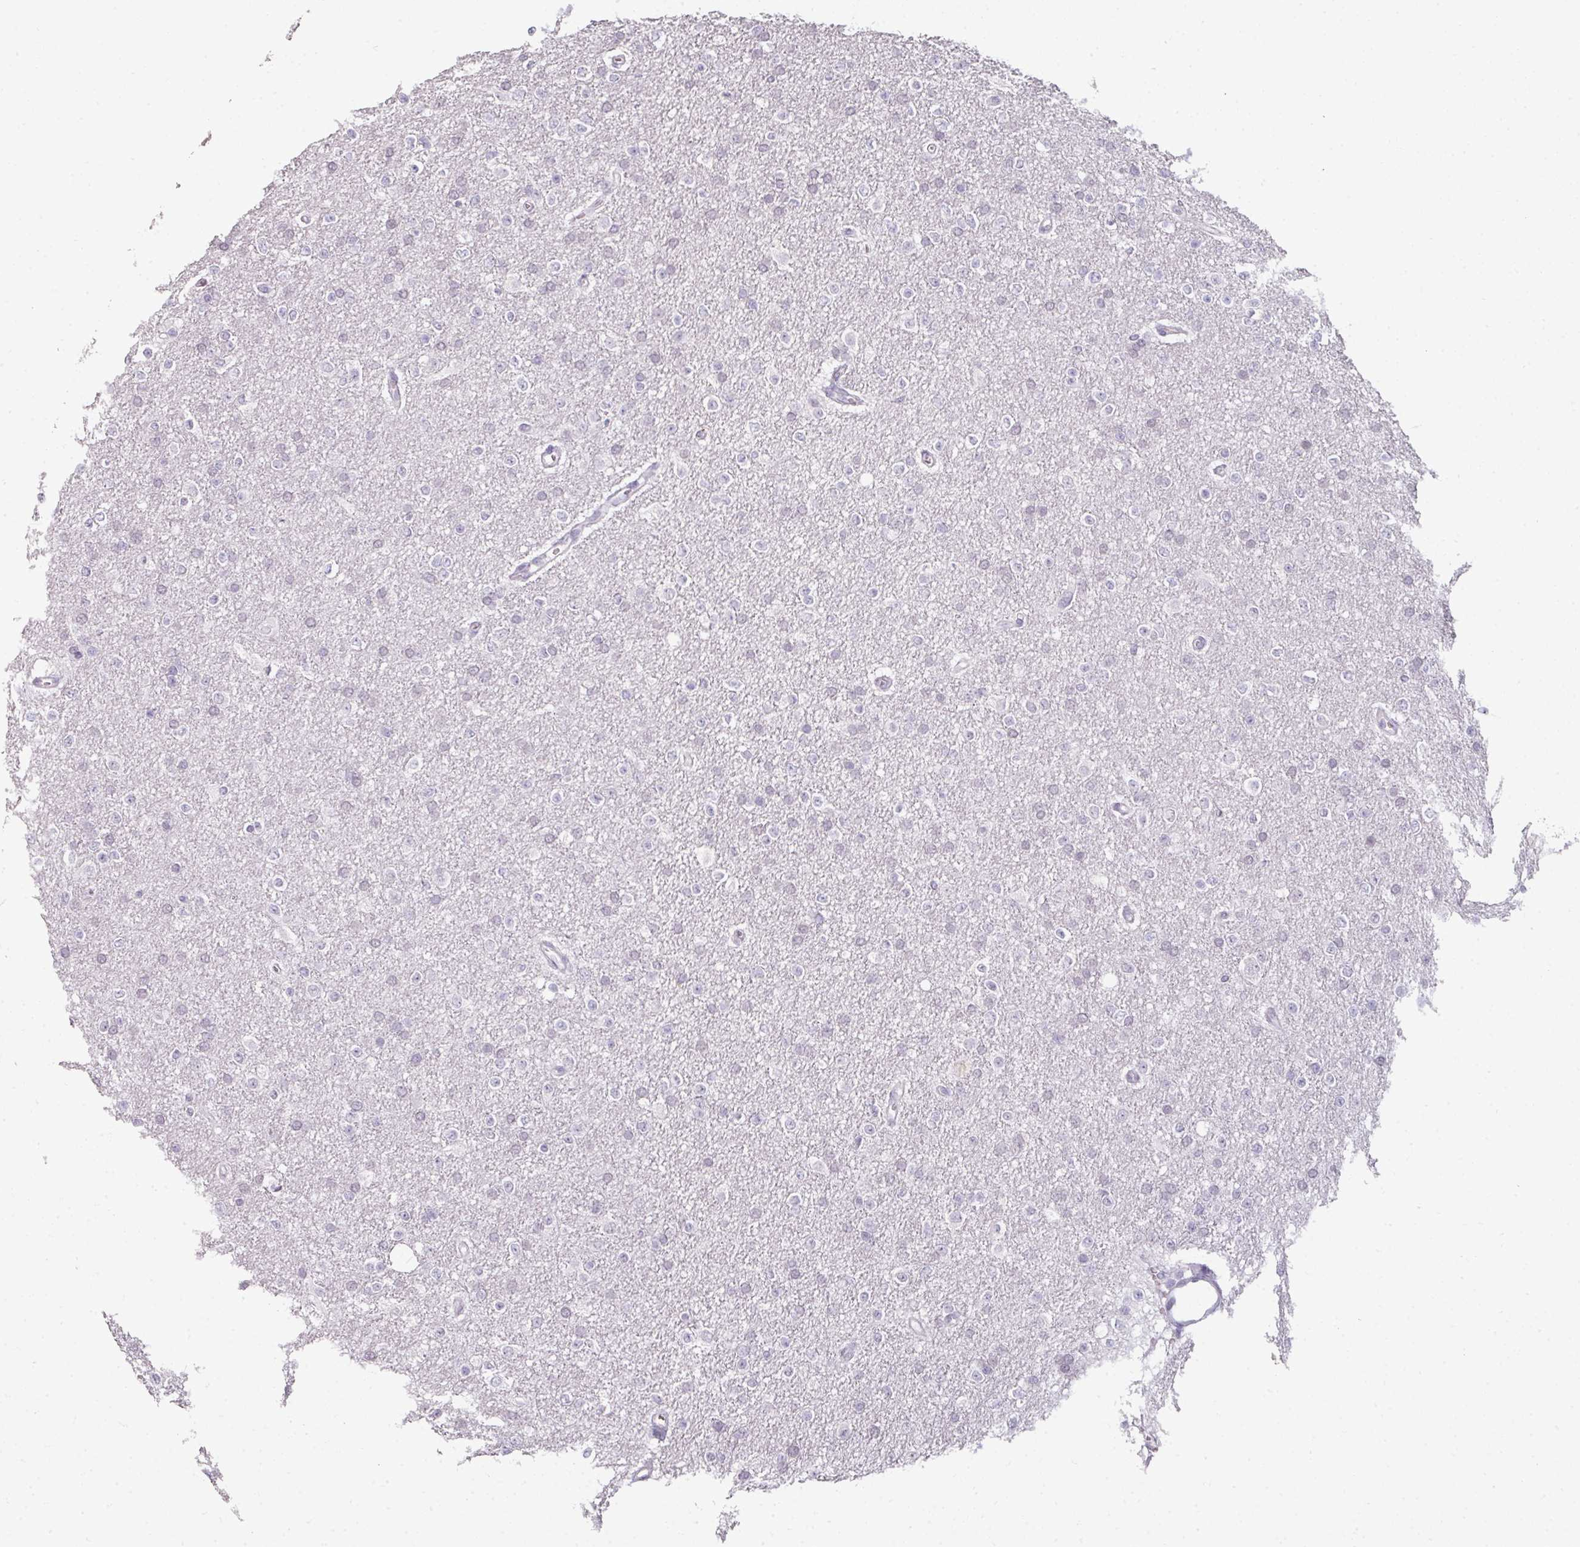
{"staining": {"intensity": "negative", "quantity": "none", "location": "none"}, "tissue": "glioma", "cell_type": "Tumor cells", "image_type": "cancer", "snomed": [{"axis": "morphology", "description": "Glioma, malignant, Low grade"}, {"axis": "topography", "description": "Brain"}], "caption": "Tumor cells show no significant protein expression in malignant glioma (low-grade).", "gene": "GTF2H3", "patient": {"sex": "female", "age": 34}}